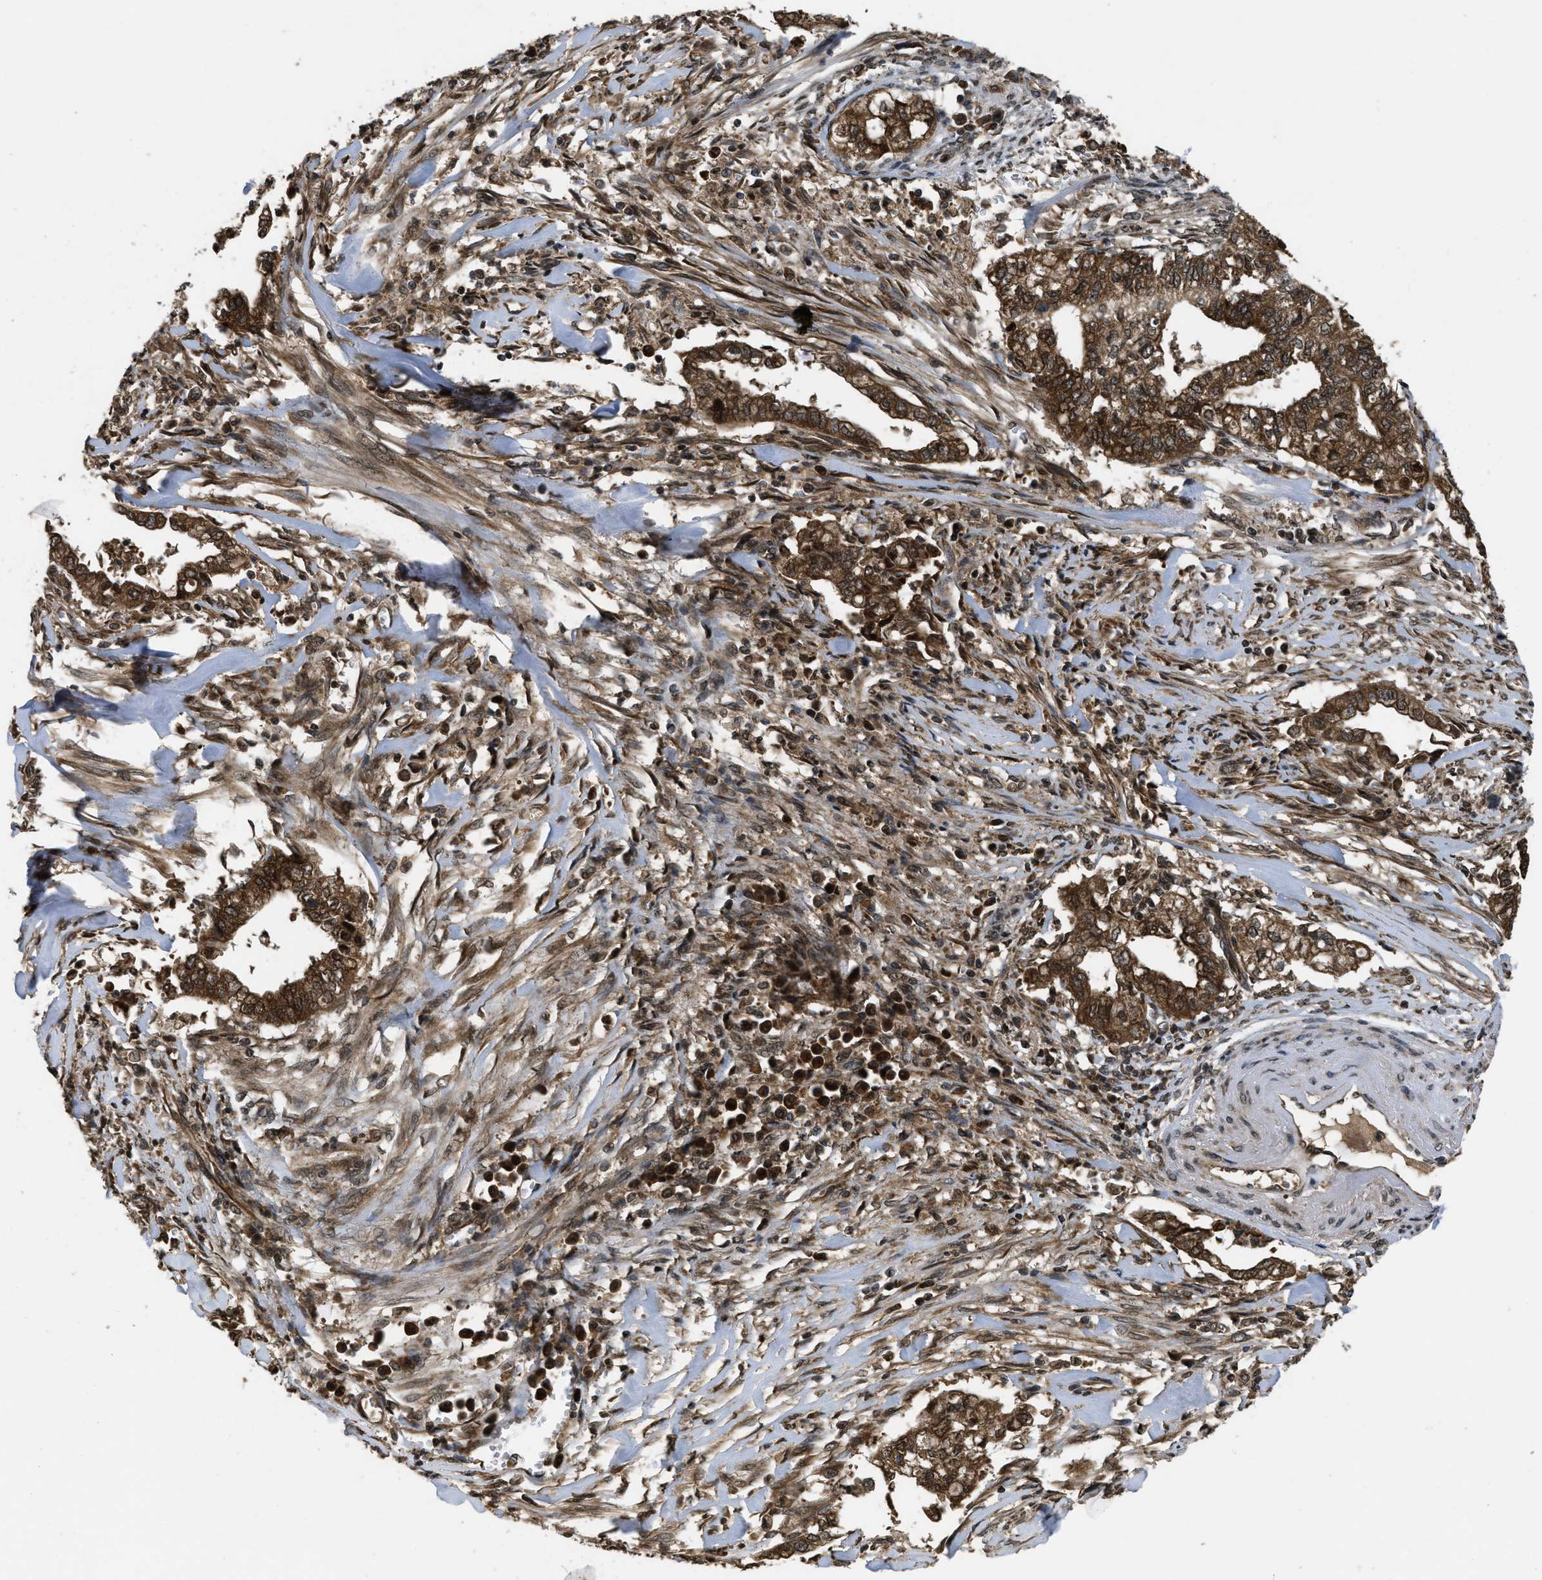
{"staining": {"intensity": "strong", "quantity": ">75%", "location": "cytoplasmic/membranous"}, "tissue": "cervical cancer", "cell_type": "Tumor cells", "image_type": "cancer", "snomed": [{"axis": "morphology", "description": "Adenocarcinoma, NOS"}, {"axis": "topography", "description": "Cervix"}], "caption": "Cervical cancer stained with DAB (3,3'-diaminobenzidine) IHC displays high levels of strong cytoplasmic/membranous staining in approximately >75% of tumor cells.", "gene": "SPTLC1", "patient": {"sex": "female", "age": 44}}